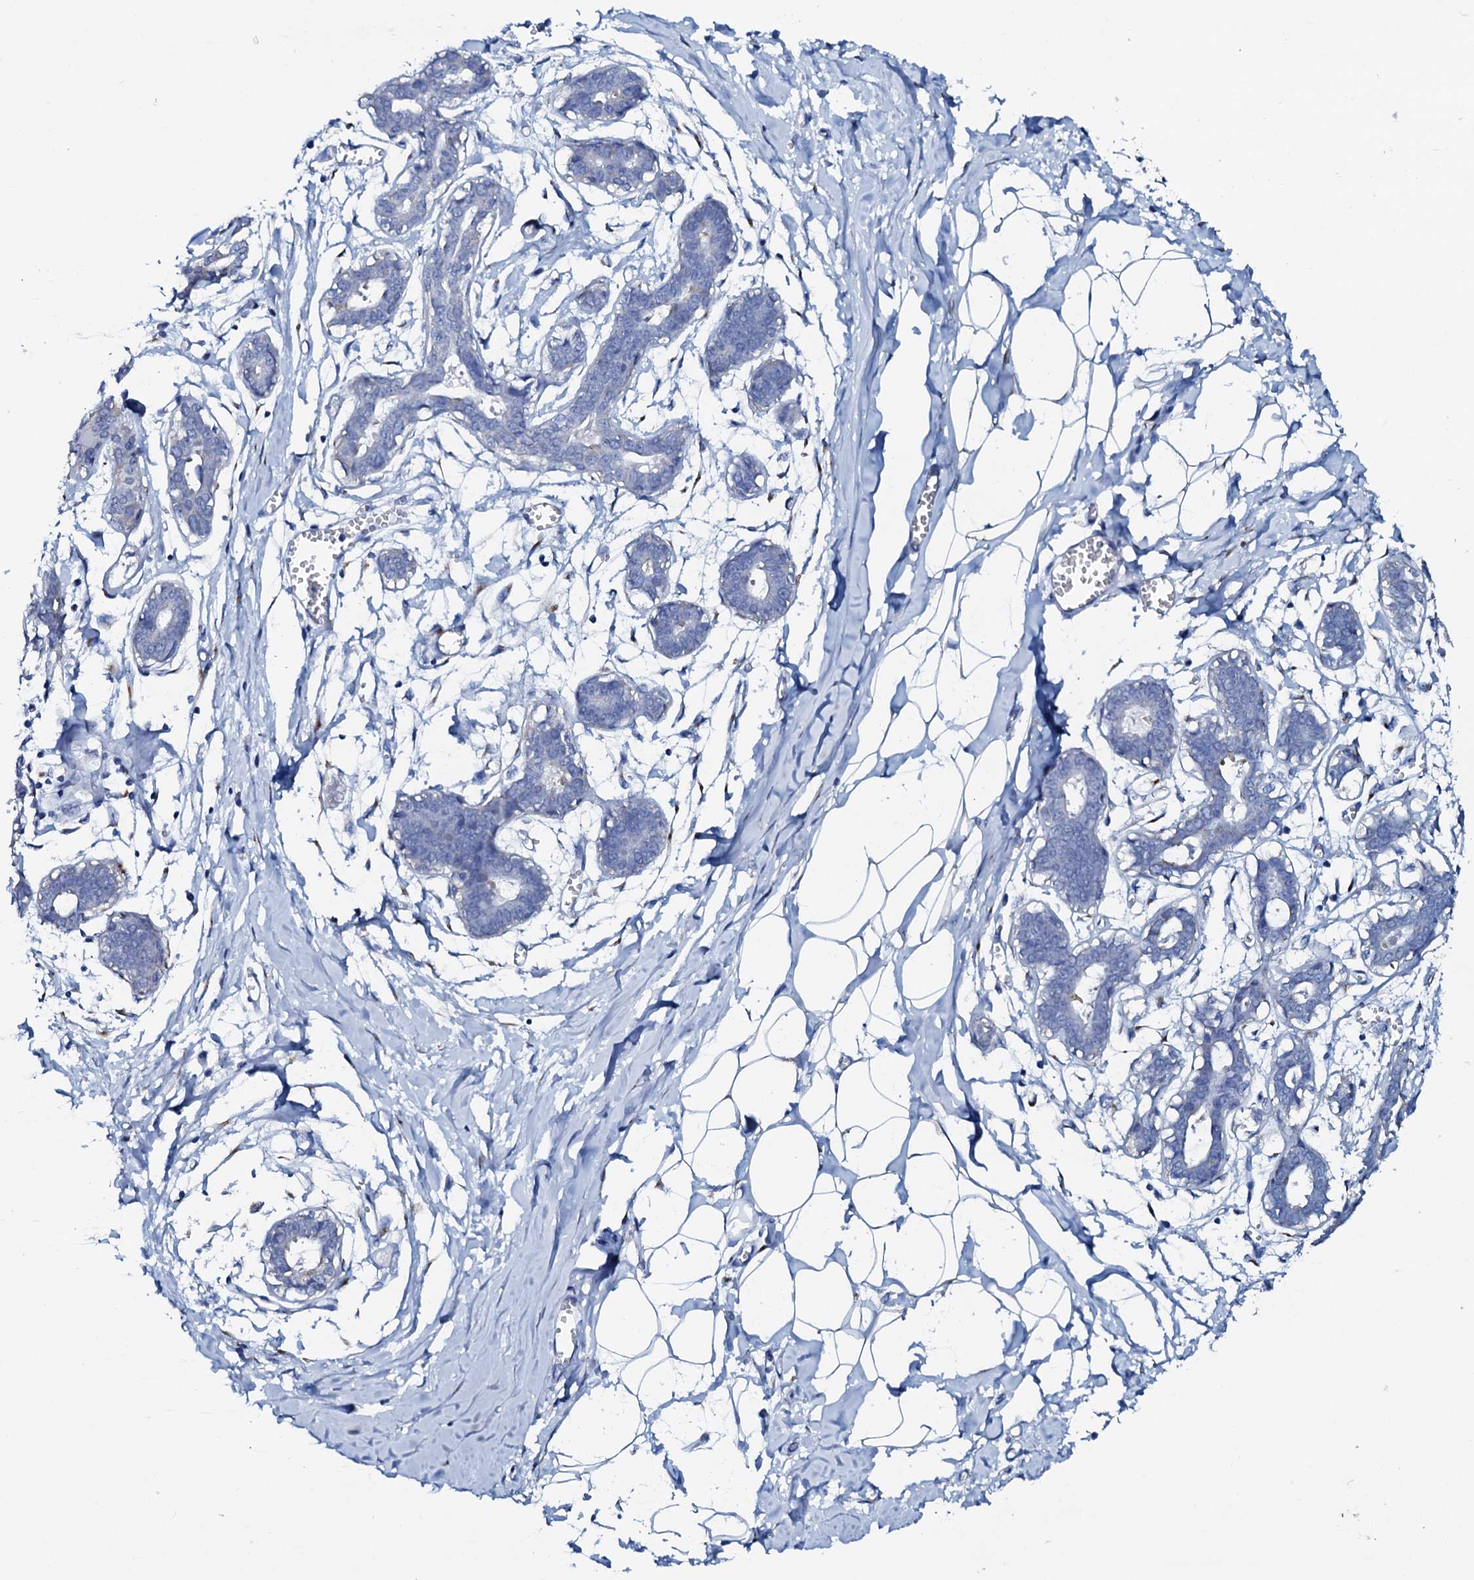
{"staining": {"intensity": "negative", "quantity": "none", "location": "none"}, "tissue": "breast", "cell_type": "Adipocytes", "image_type": "normal", "snomed": [{"axis": "morphology", "description": "Normal tissue, NOS"}, {"axis": "topography", "description": "Breast"}], "caption": "DAB immunohistochemical staining of benign breast displays no significant positivity in adipocytes.", "gene": "AMER2", "patient": {"sex": "female", "age": 27}}